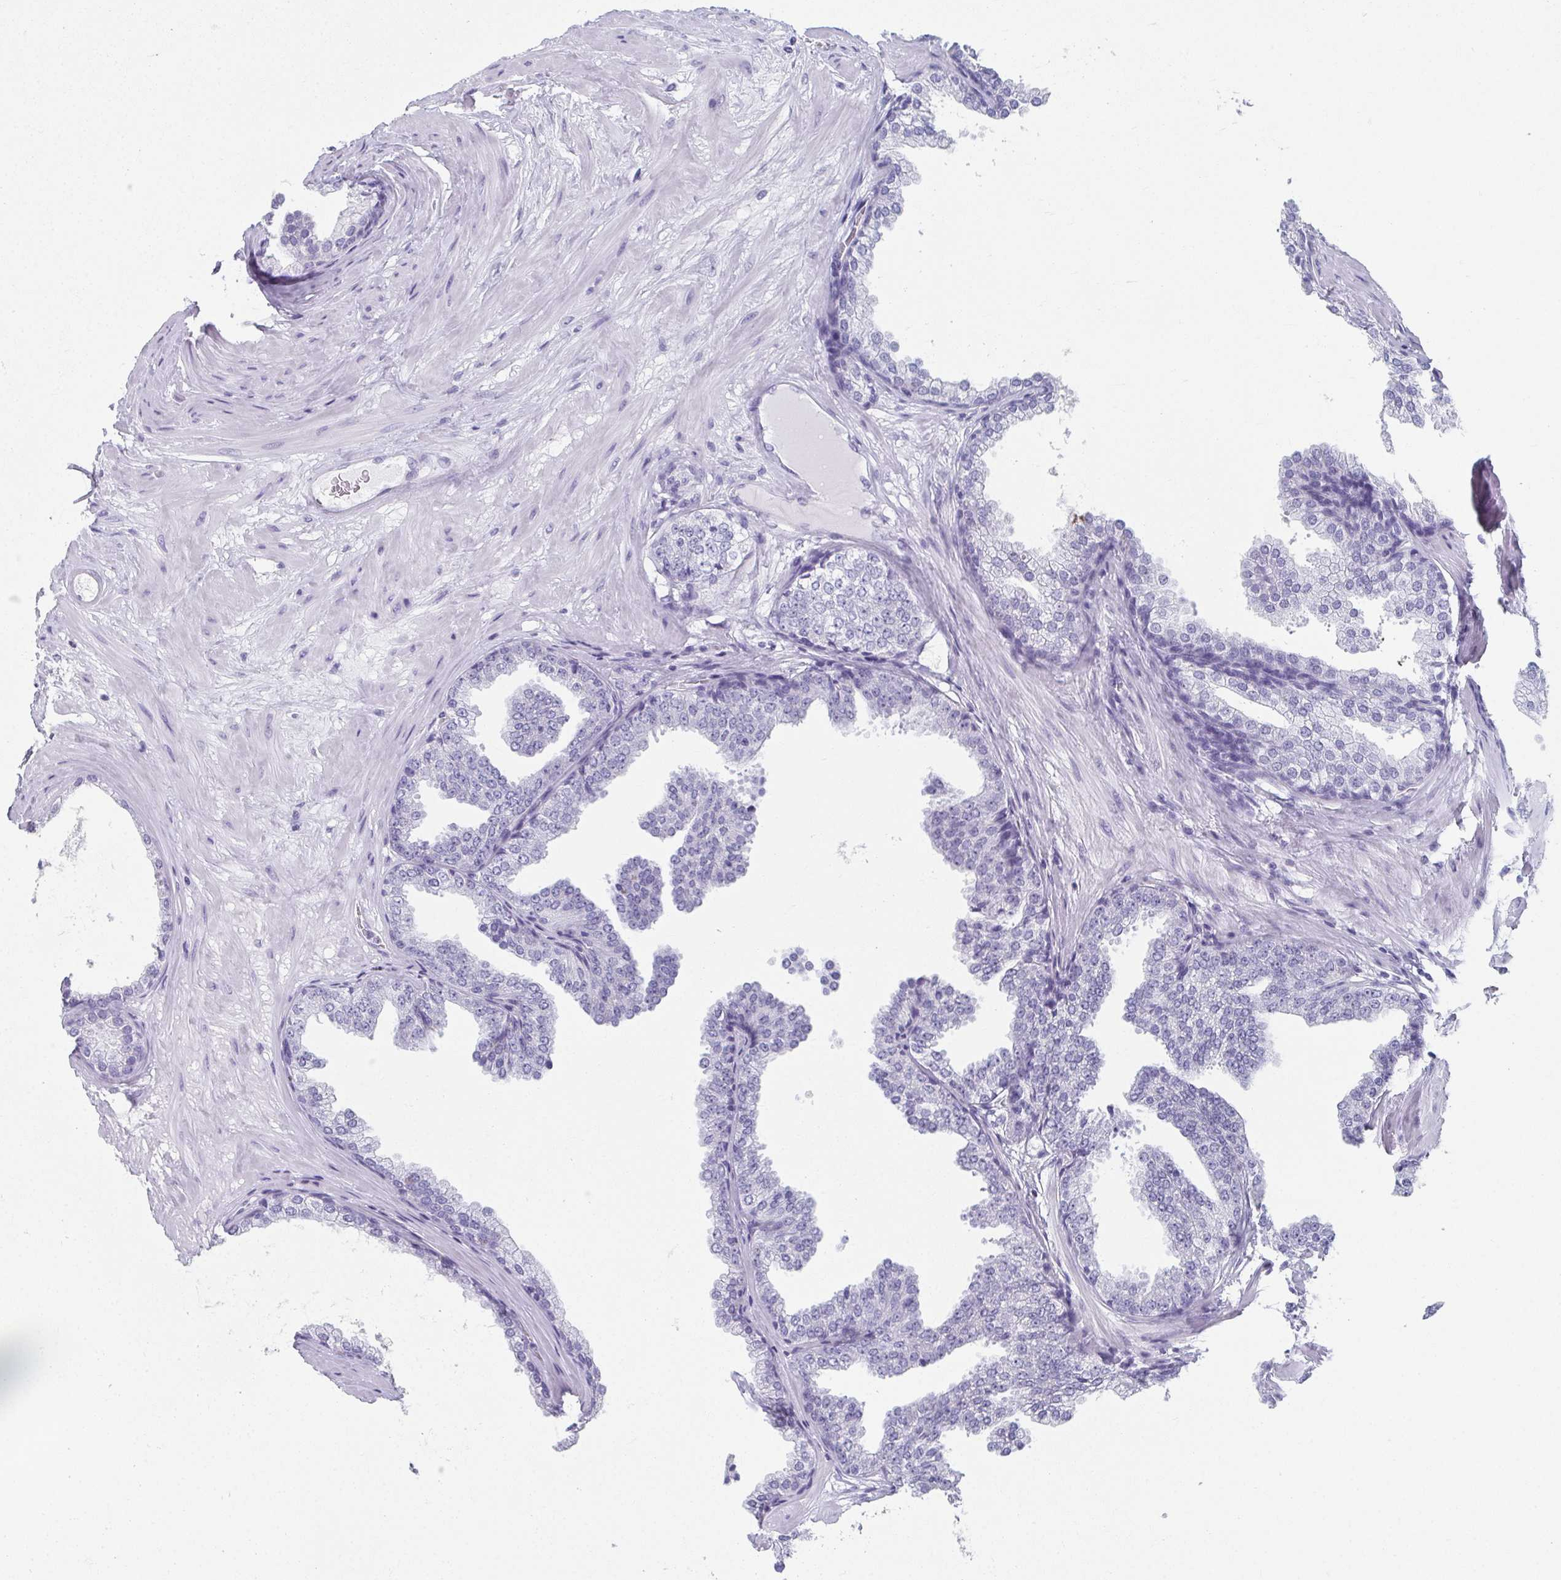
{"staining": {"intensity": "negative", "quantity": "none", "location": "none"}, "tissue": "prostate", "cell_type": "Glandular cells", "image_type": "normal", "snomed": [{"axis": "morphology", "description": "Normal tissue, NOS"}, {"axis": "topography", "description": "Prostate"}], "caption": "Protein analysis of benign prostate shows no significant positivity in glandular cells.", "gene": "GHRL", "patient": {"sex": "male", "age": 37}}